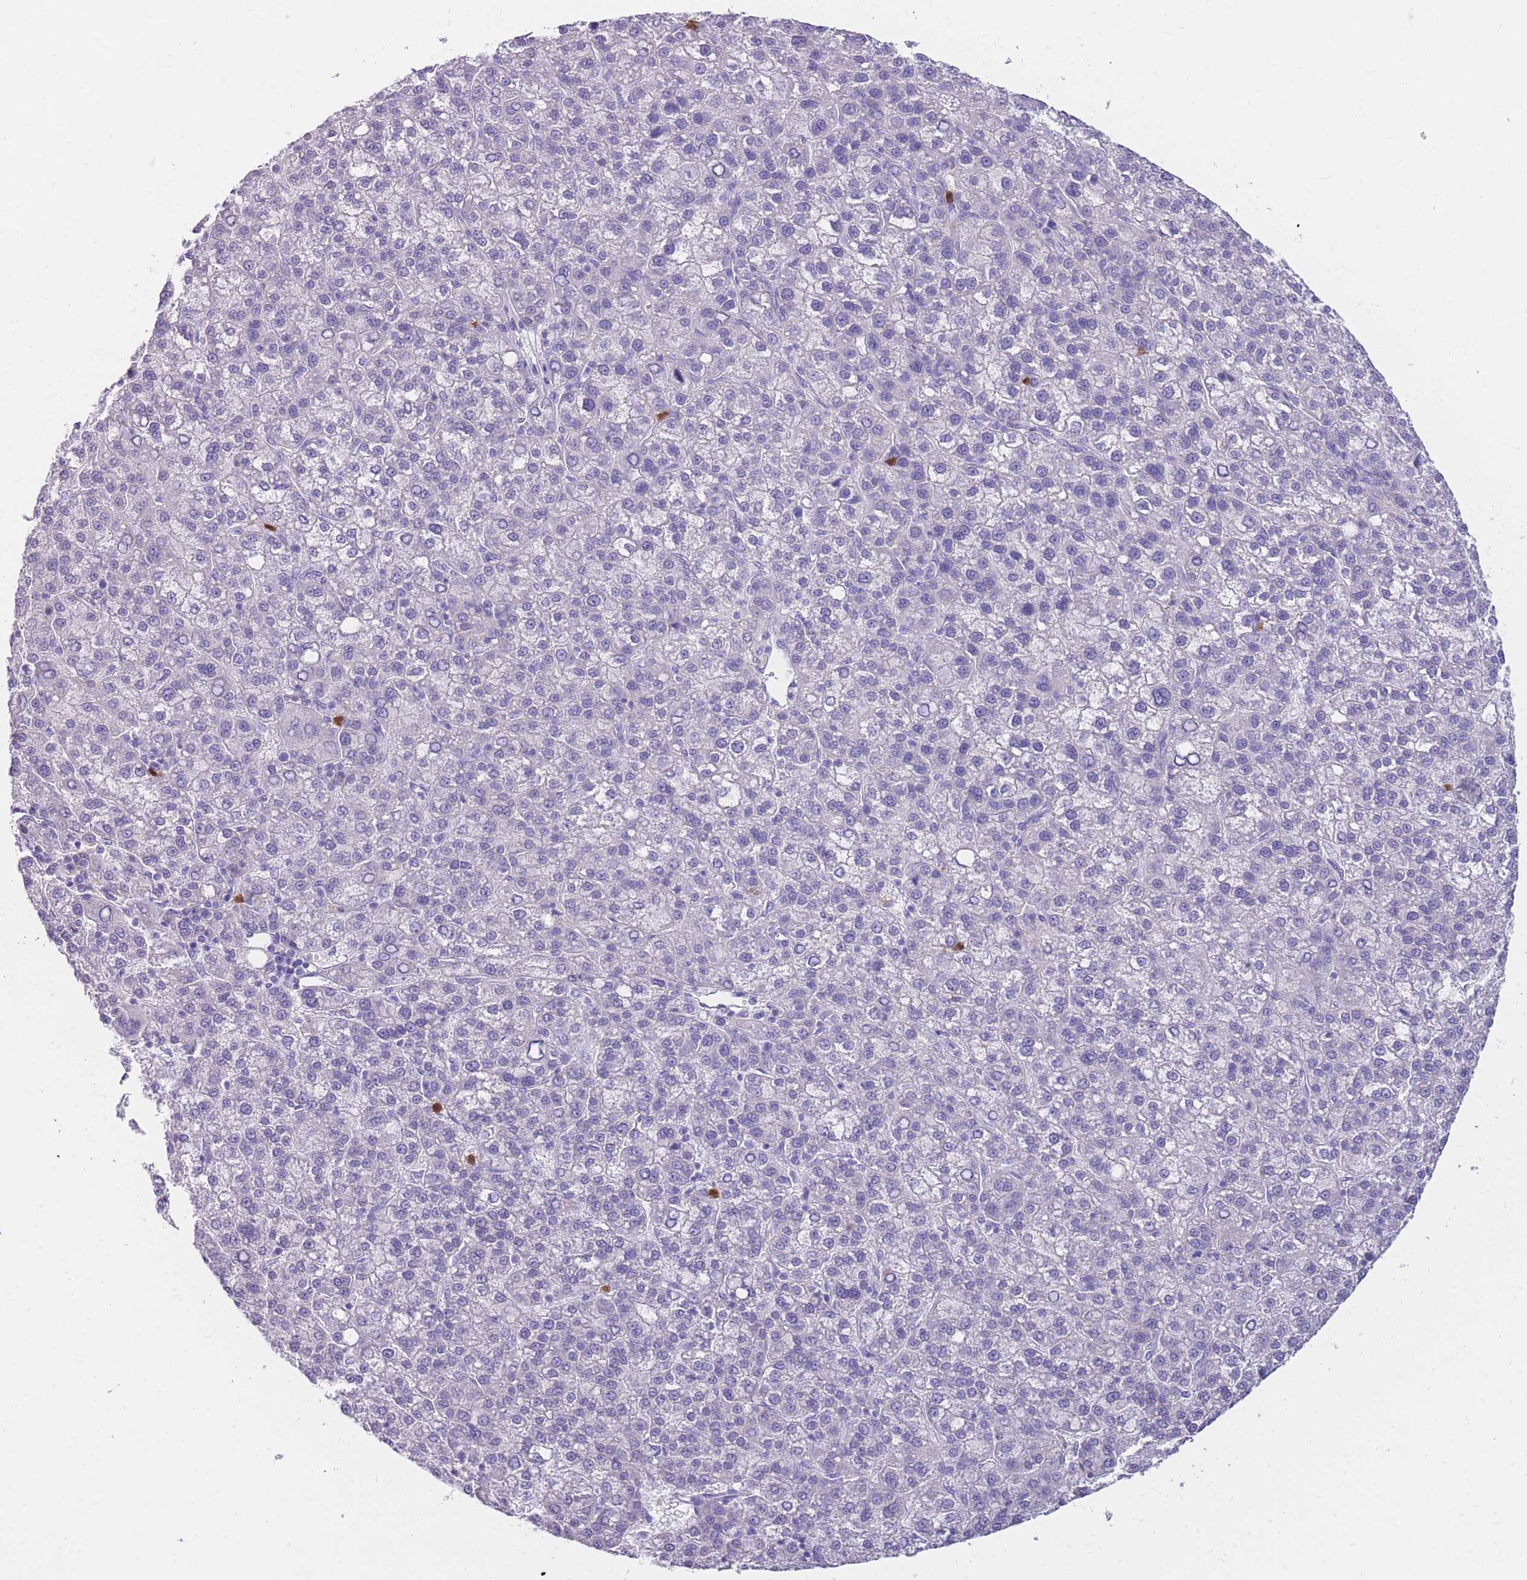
{"staining": {"intensity": "negative", "quantity": "none", "location": "none"}, "tissue": "liver cancer", "cell_type": "Tumor cells", "image_type": "cancer", "snomed": [{"axis": "morphology", "description": "Carcinoma, Hepatocellular, NOS"}, {"axis": "topography", "description": "Liver"}], "caption": "Immunohistochemistry (IHC) photomicrograph of hepatocellular carcinoma (liver) stained for a protein (brown), which exhibits no positivity in tumor cells.", "gene": "TPSAB1", "patient": {"sex": "female", "age": 58}}